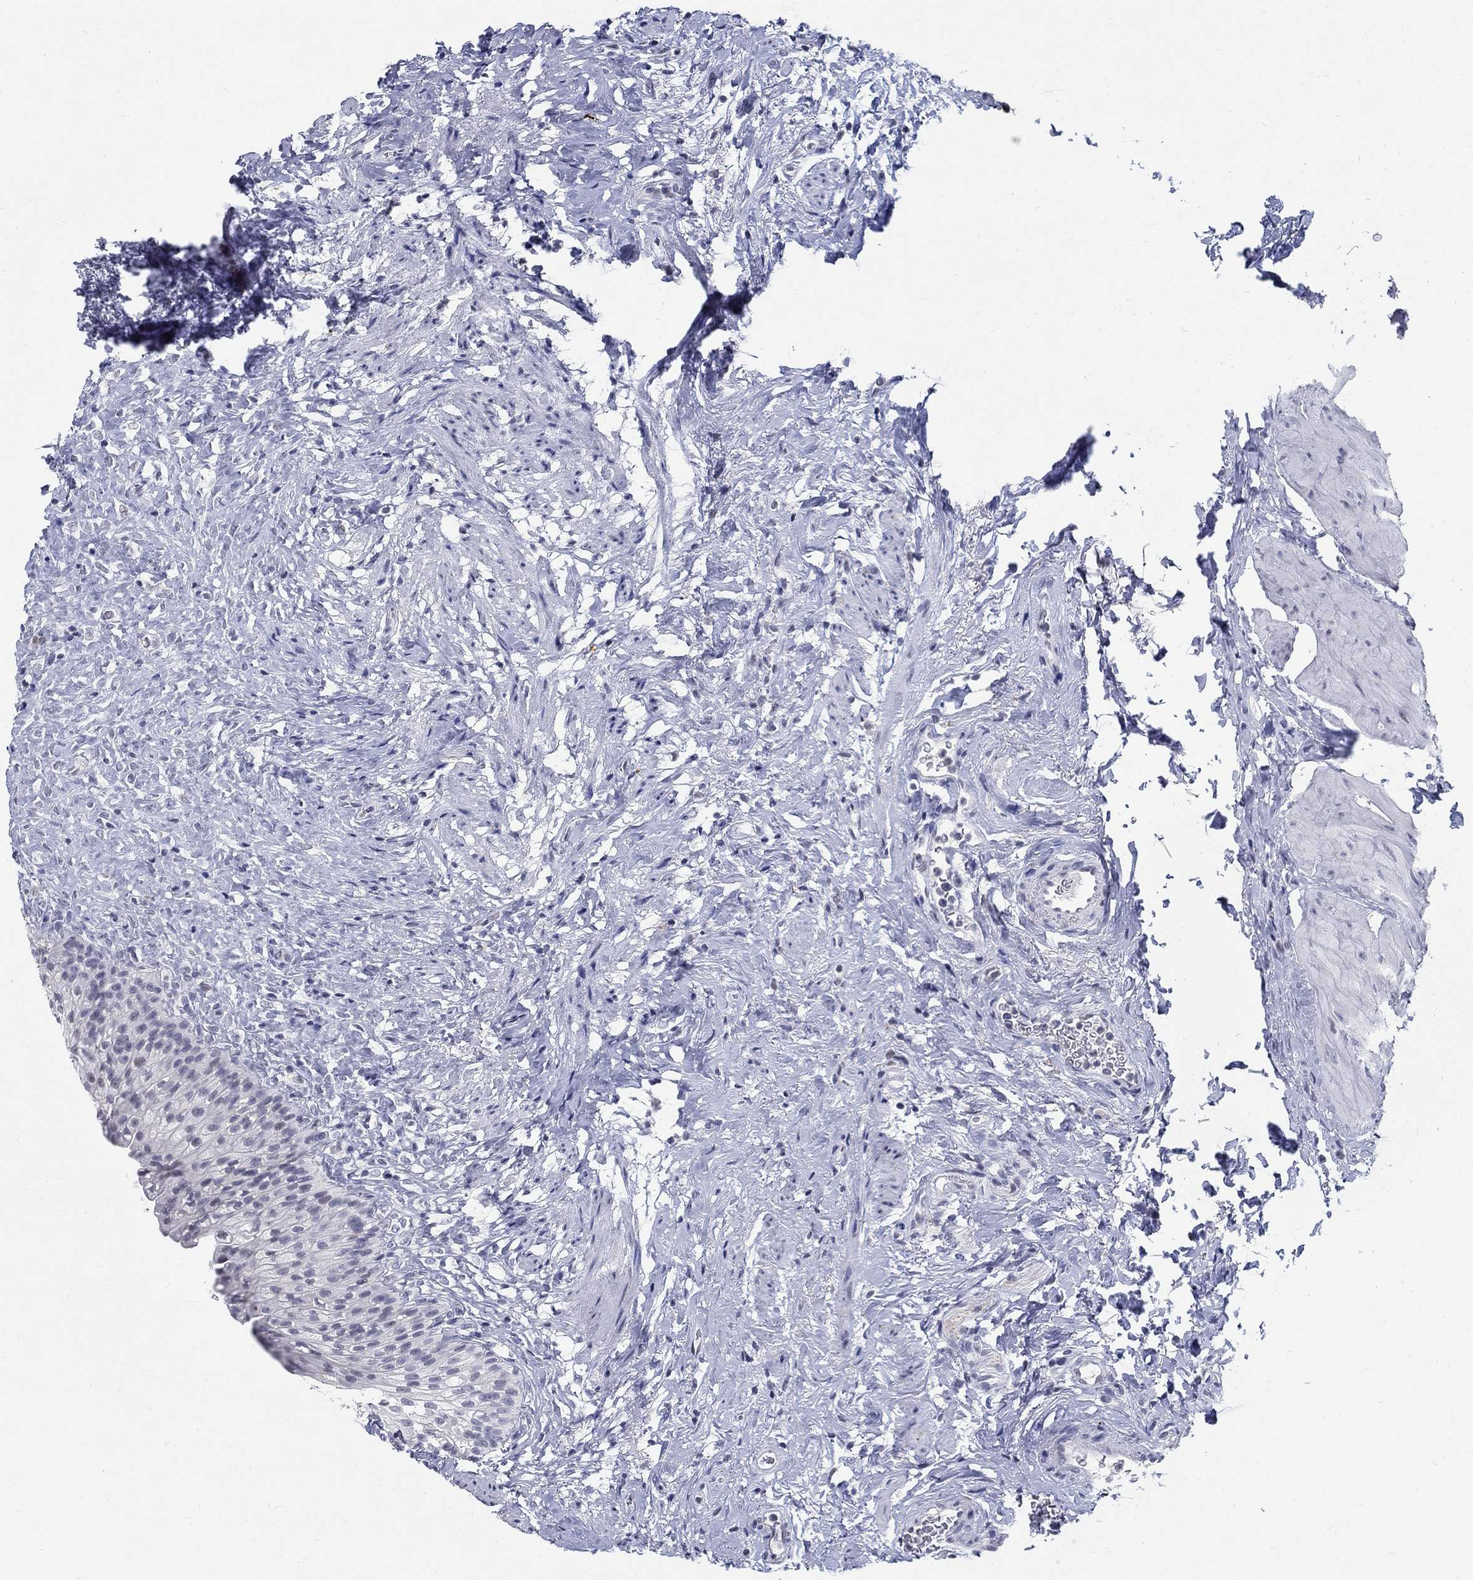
{"staining": {"intensity": "negative", "quantity": "none", "location": "none"}, "tissue": "urinary bladder", "cell_type": "Urothelial cells", "image_type": "normal", "snomed": [{"axis": "morphology", "description": "Normal tissue, NOS"}, {"axis": "topography", "description": "Urinary bladder"}], "caption": "A high-resolution photomicrograph shows IHC staining of unremarkable urinary bladder, which shows no significant positivity in urothelial cells. (IHC, brightfield microscopy, high magnification).", "gene": "BHLHE22", "patient": {"sex": "male", "age": 76}}